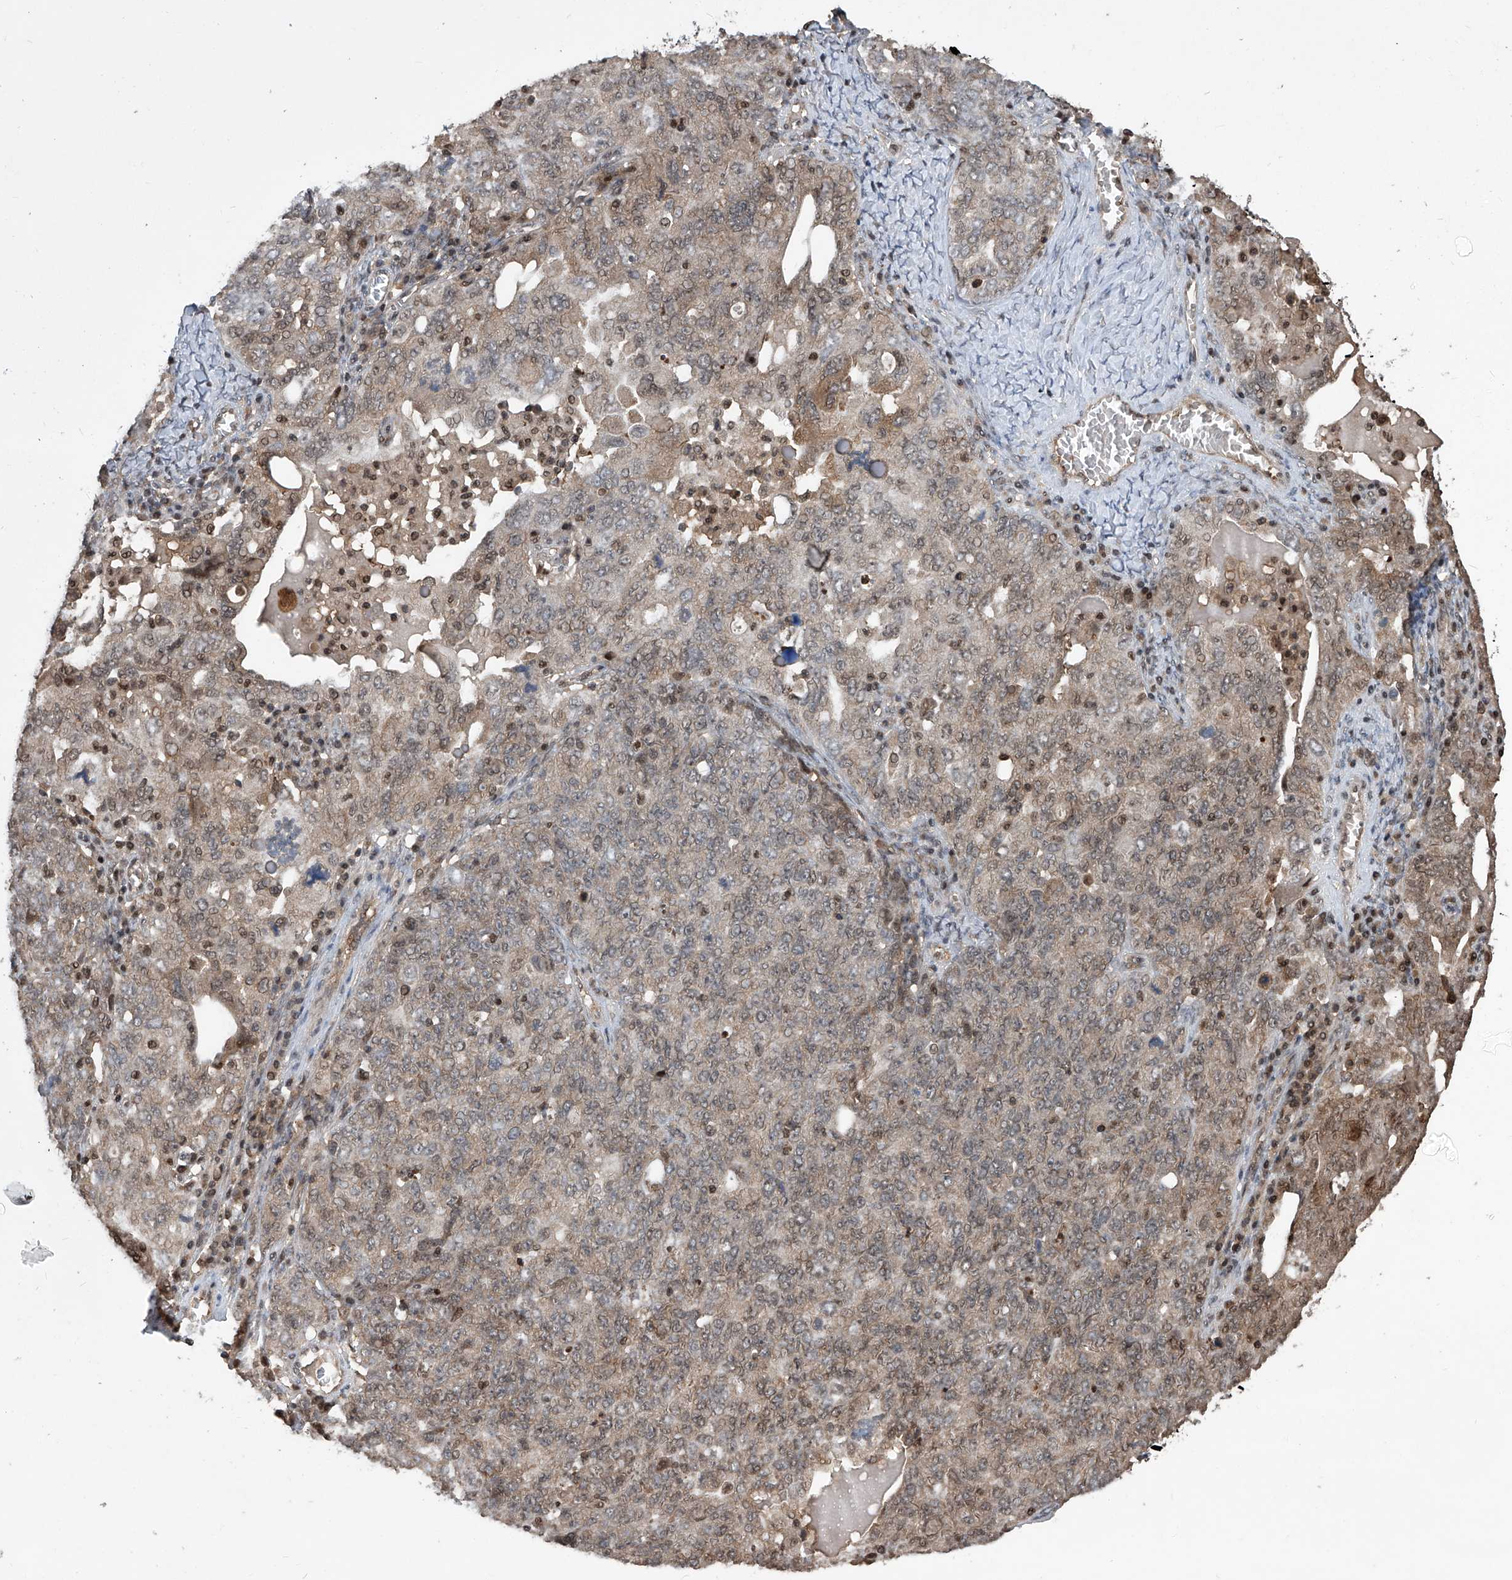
{"staining": {"intensity": "weak", "quantity": "25%-75%", "location": "cytoplasmic/membranous,nuclear"}, "tissue": "ovarian cancer", "cell_type": "Tumor cells", "image_type": "cancer", "snomed": [{"axis": "morphology", "description": "Carcinoma, endometroid"}, {"axis": "topography", "description": "Ovary"}], "caption": "Ovarian cancer (endometroid carcinoma) stained with a protein marker reveals weak staining in tumor cells.", "gene": "PSMB1", "patient": {"sex": "female", "age": 62}}